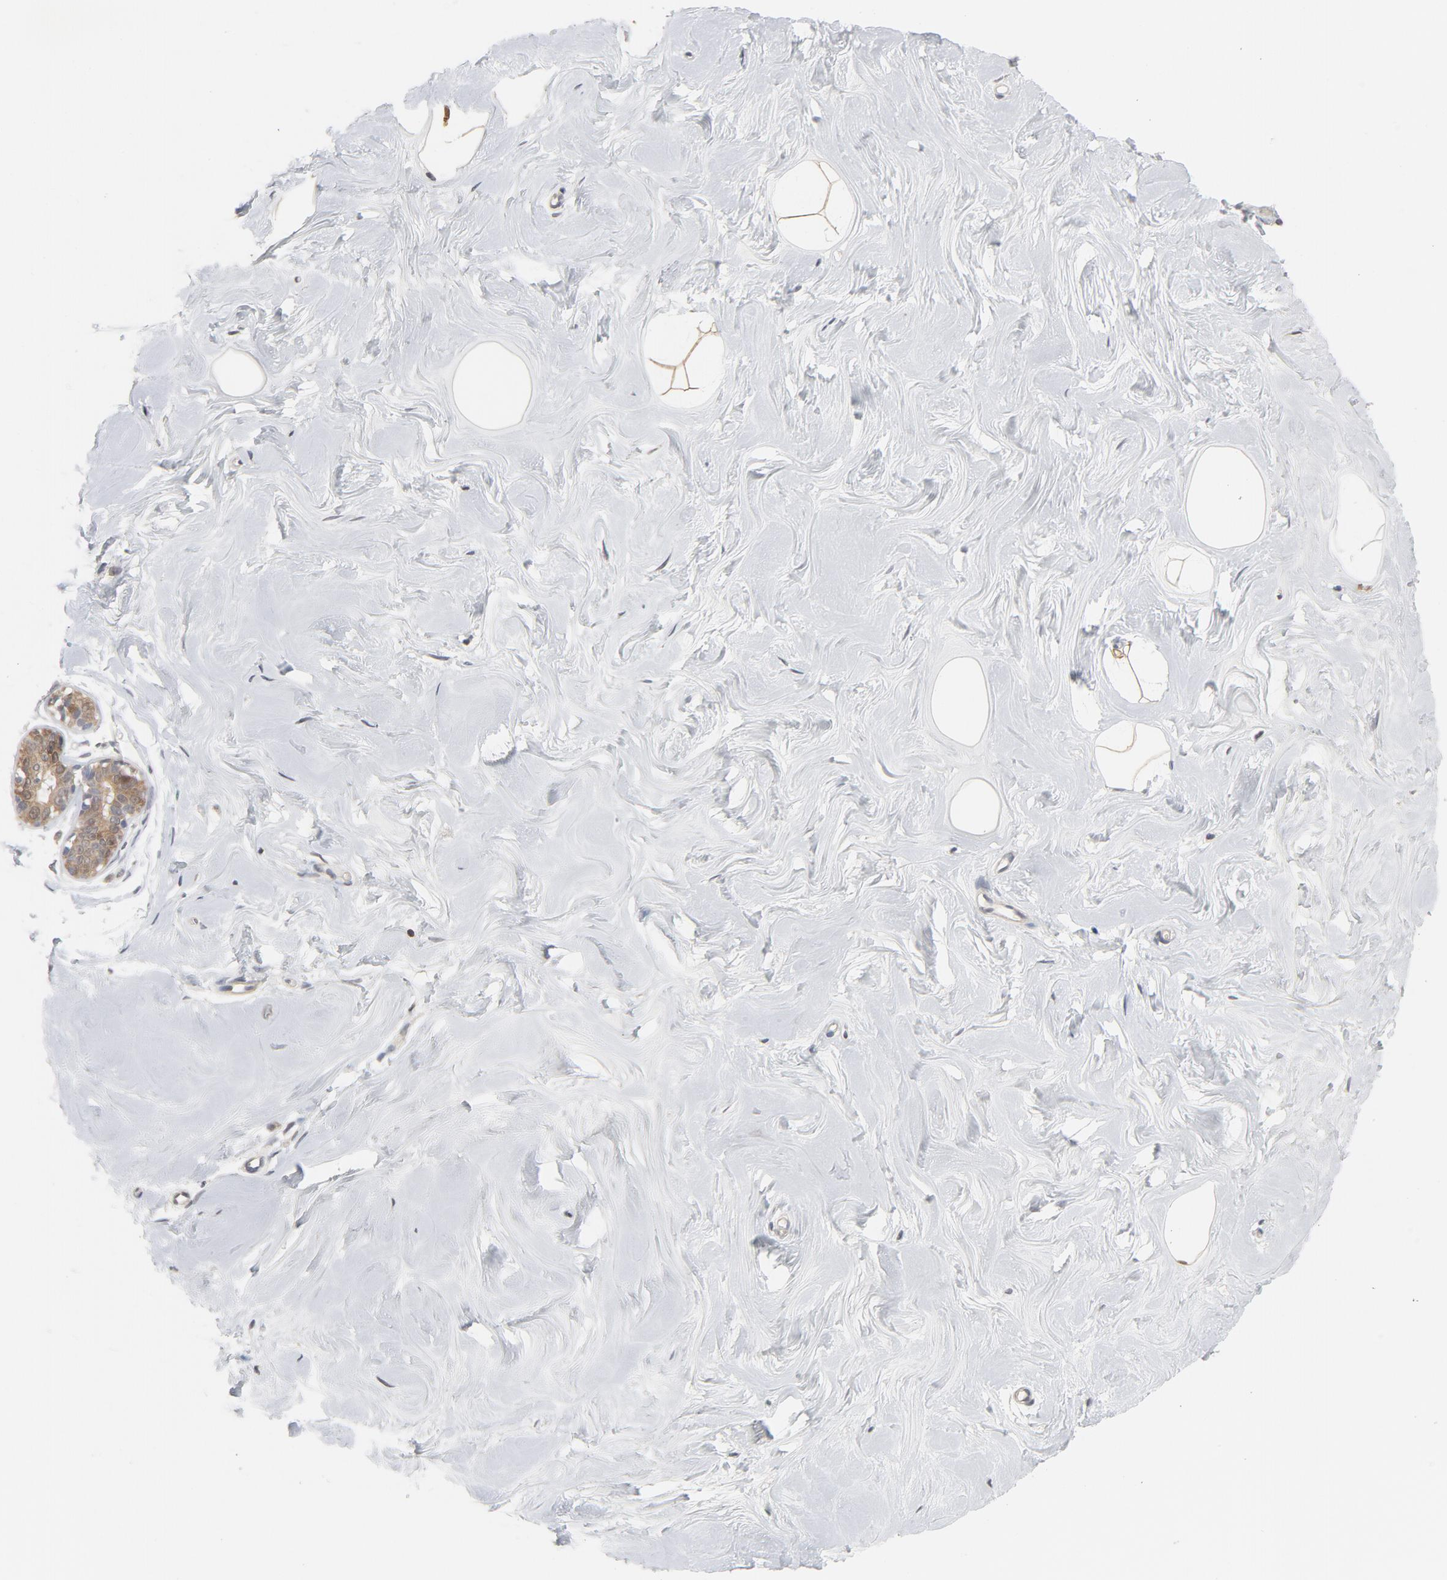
{"staining": {"intensity": "negative", "quantity": "none", "location": "none"}, "tissue": "breast", "cell_type": "Adipocytes", "image_type": "normal", "snomed": [{"axis": "morphology", "description": "Normal tissue, NOS"}, {"axis": "topography", "description": "Breast"}], "caption": "This micrograph is of normal breast stained with immunohistochemistry (IHC) to label a protein in brown with the nuclei are counter-stained blue. There is no expression in adipocytes. (Immunohistochemistry, brightfield microscopy, high magnification).", "gene": "PPP1R1B", "patient": {"sex": "female", "age": 23}}